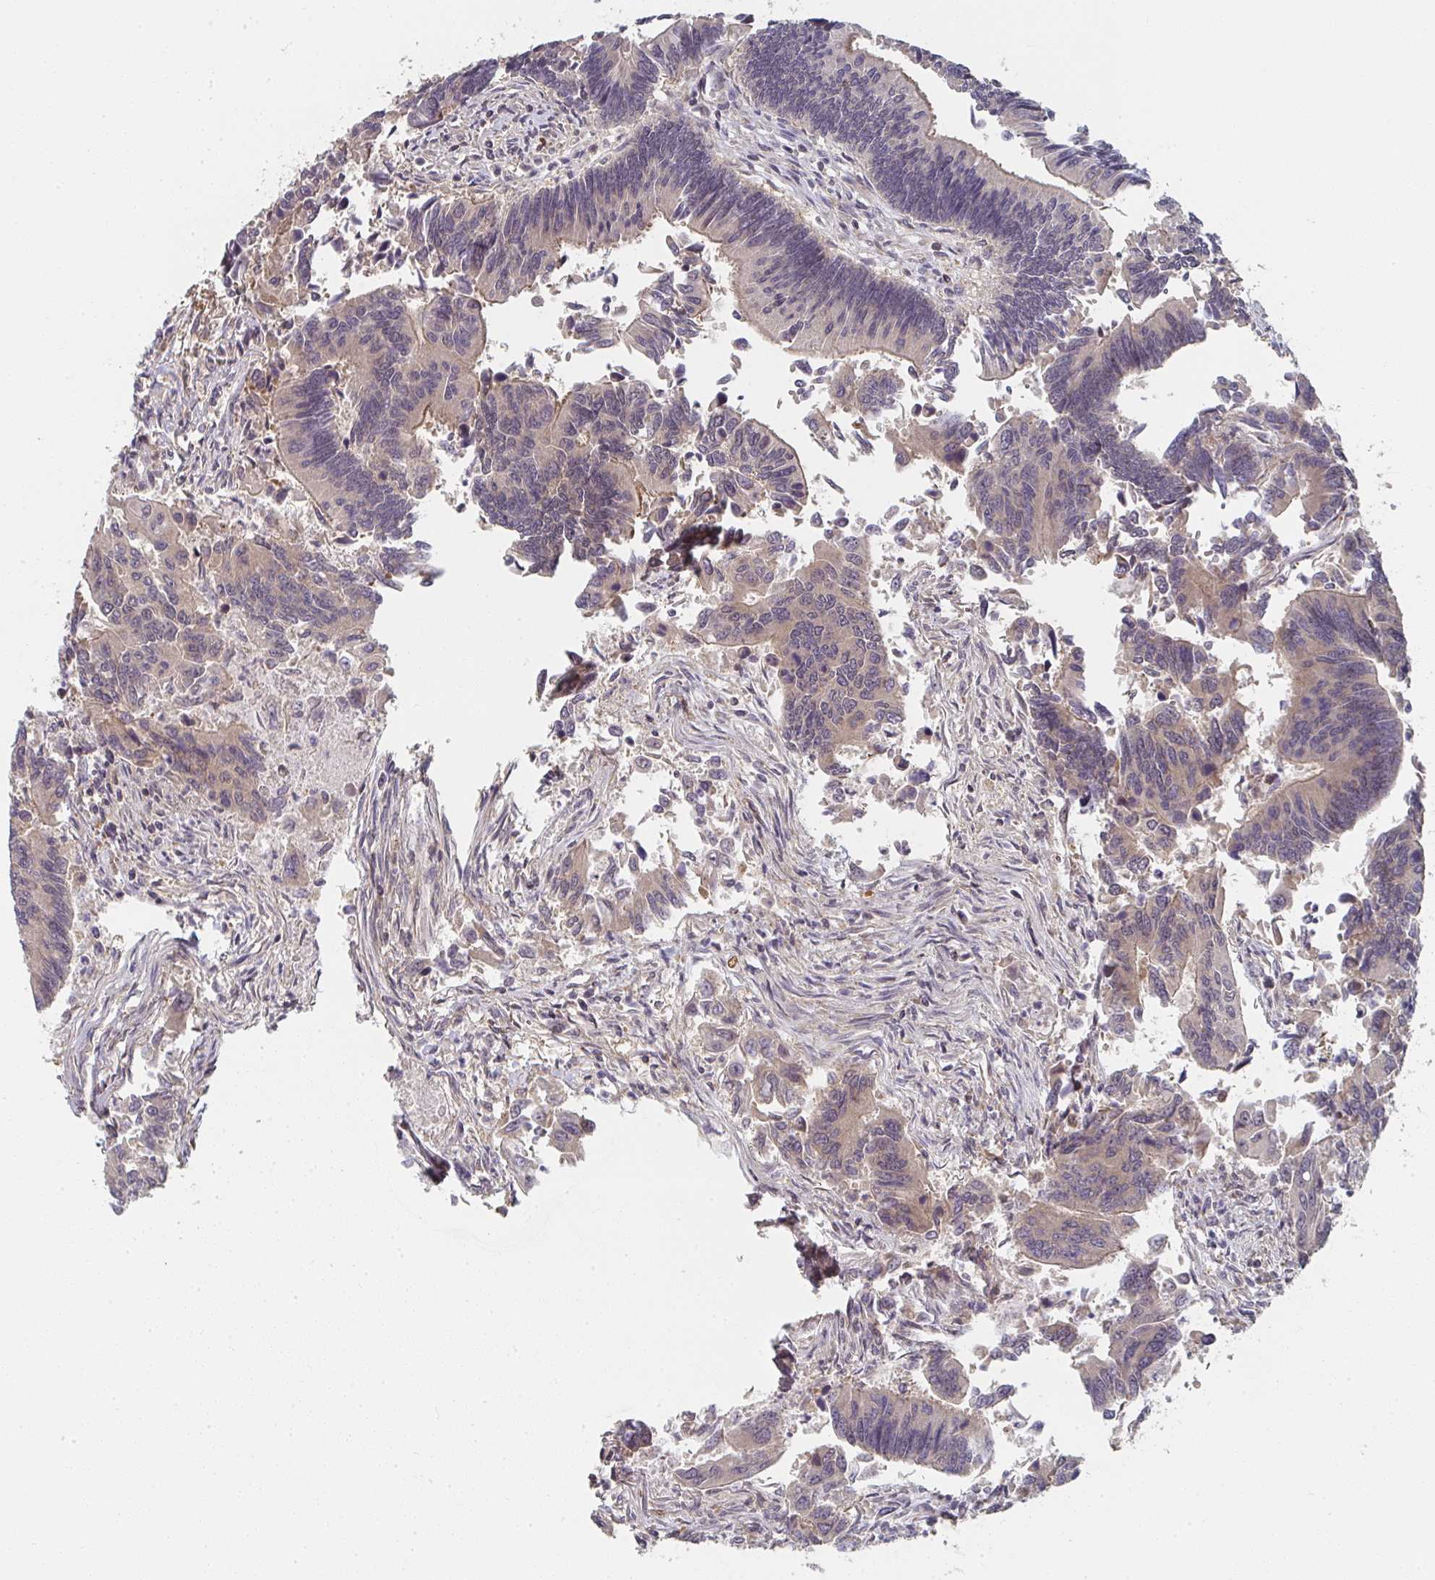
{"staining": {"intensity": "weak", "quantity": "25%-75%", "location": "cytoplasmic/membranous"}, "tissue": "colorectal cancer", "cell_type": "Tumor cells", "image_type": "cancer", "snomed": [{"axis": "morphology", "description": "Adenocarcinoma, NOS"}, {"axis": "topography", "description": "Colon"}], "caption": "A brown stain highlights weak cytoplasmic/membranous positivity of a protein in colorectal cancer tumor cells.", "gene": "RANGRF", "patient": {"sex": "female", "age": 67}}